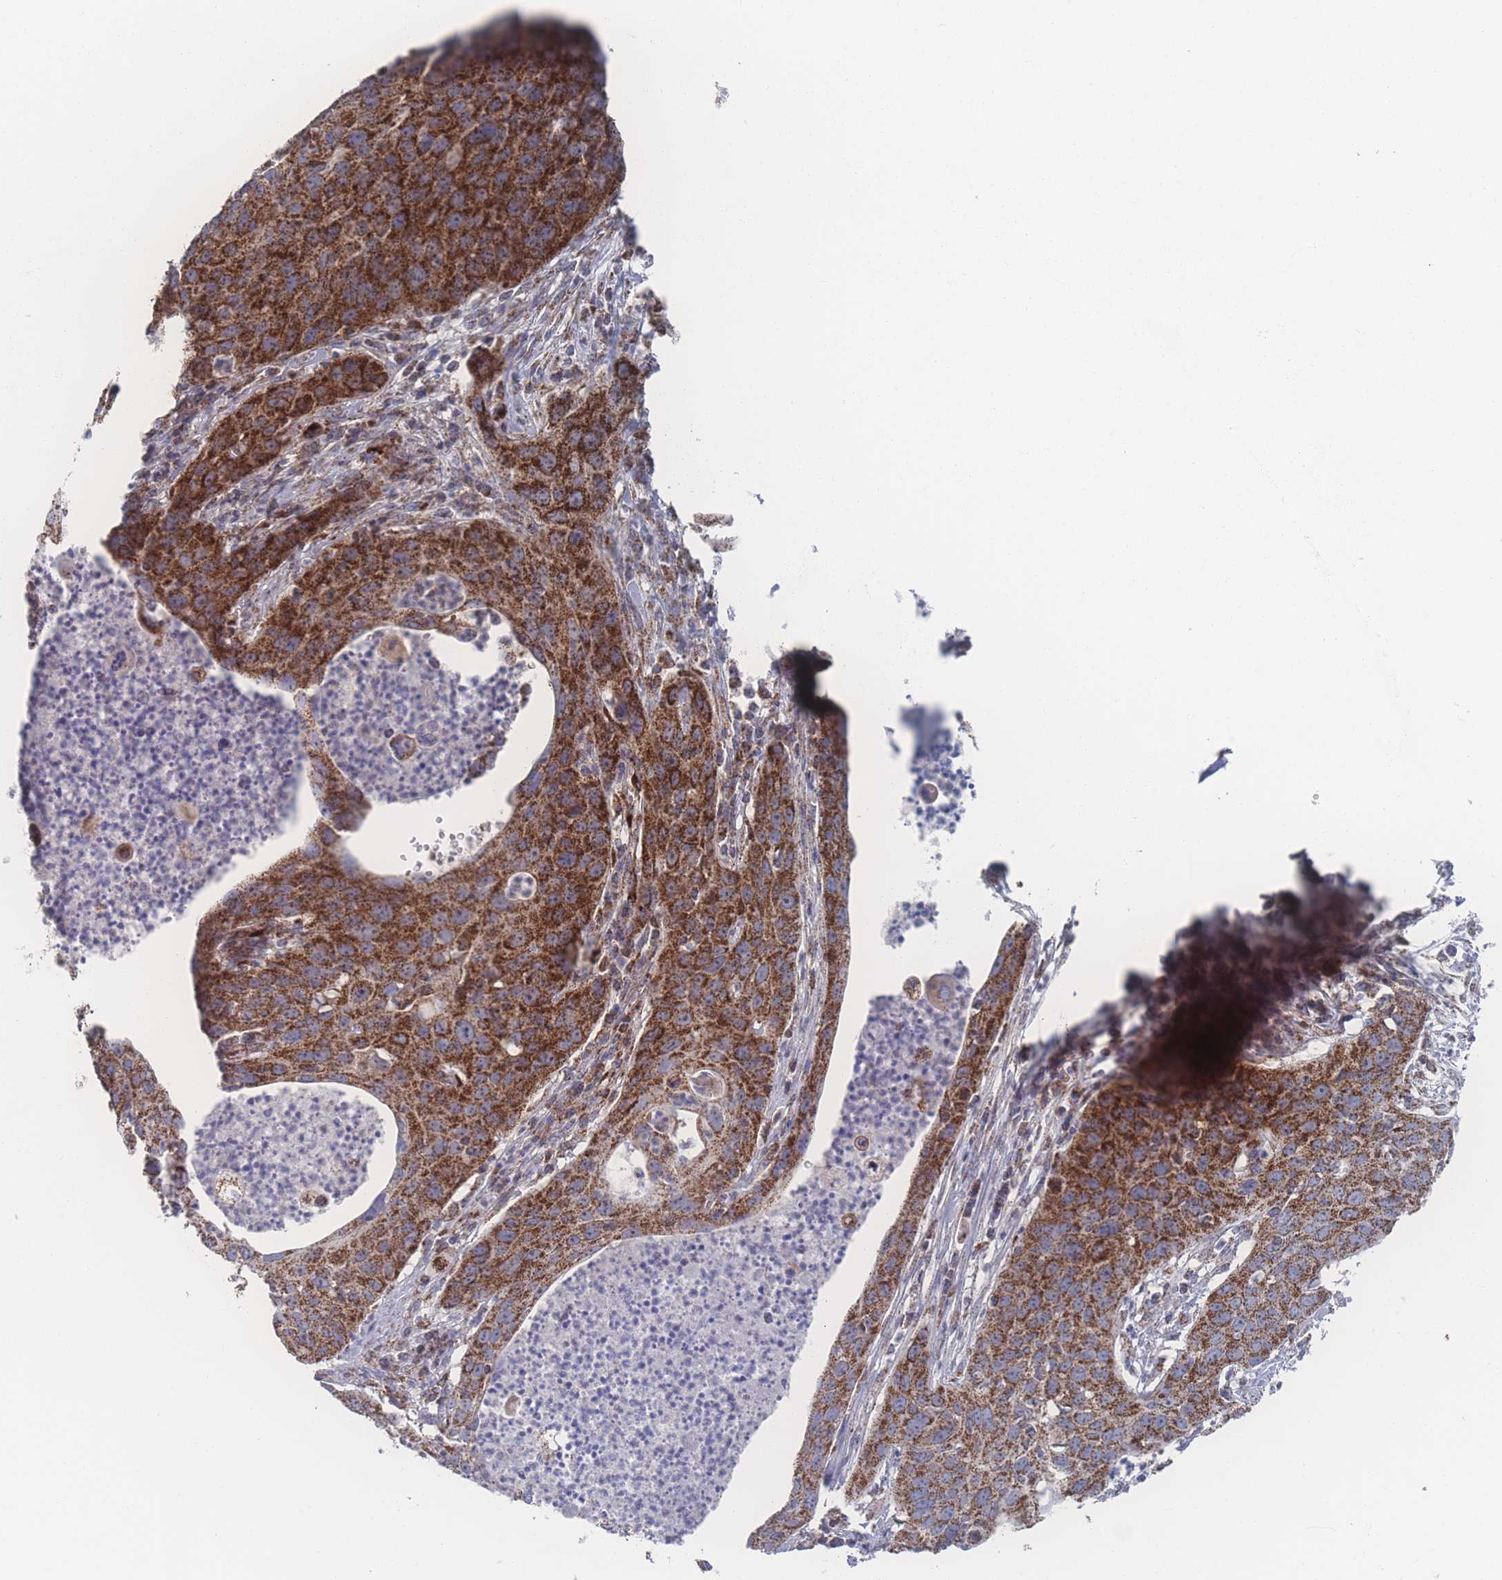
{"staining": {"intensity": "strong", "quantity": ">75%", "location": "cytoplasmic/membranous"}, "tissue": "cervical cancer", "cell_type": "Tumor cells", "image_type": "cancer", "snomed": [{"axis": "morphology", "description": "Squamous cell carcinoma, NOS"}, {"axis": "topography", "description": "Cervix"}], "caption": "Immunohistochemistry (IHC) micrograph of cervical cancer stained for a protein (brown), which demonstrates high levels of strong cytoplasmic/membranous staining in about >75% of tumor cells.", "gene": "PEX14", "patient": {"sex": "female", "age": 36}}